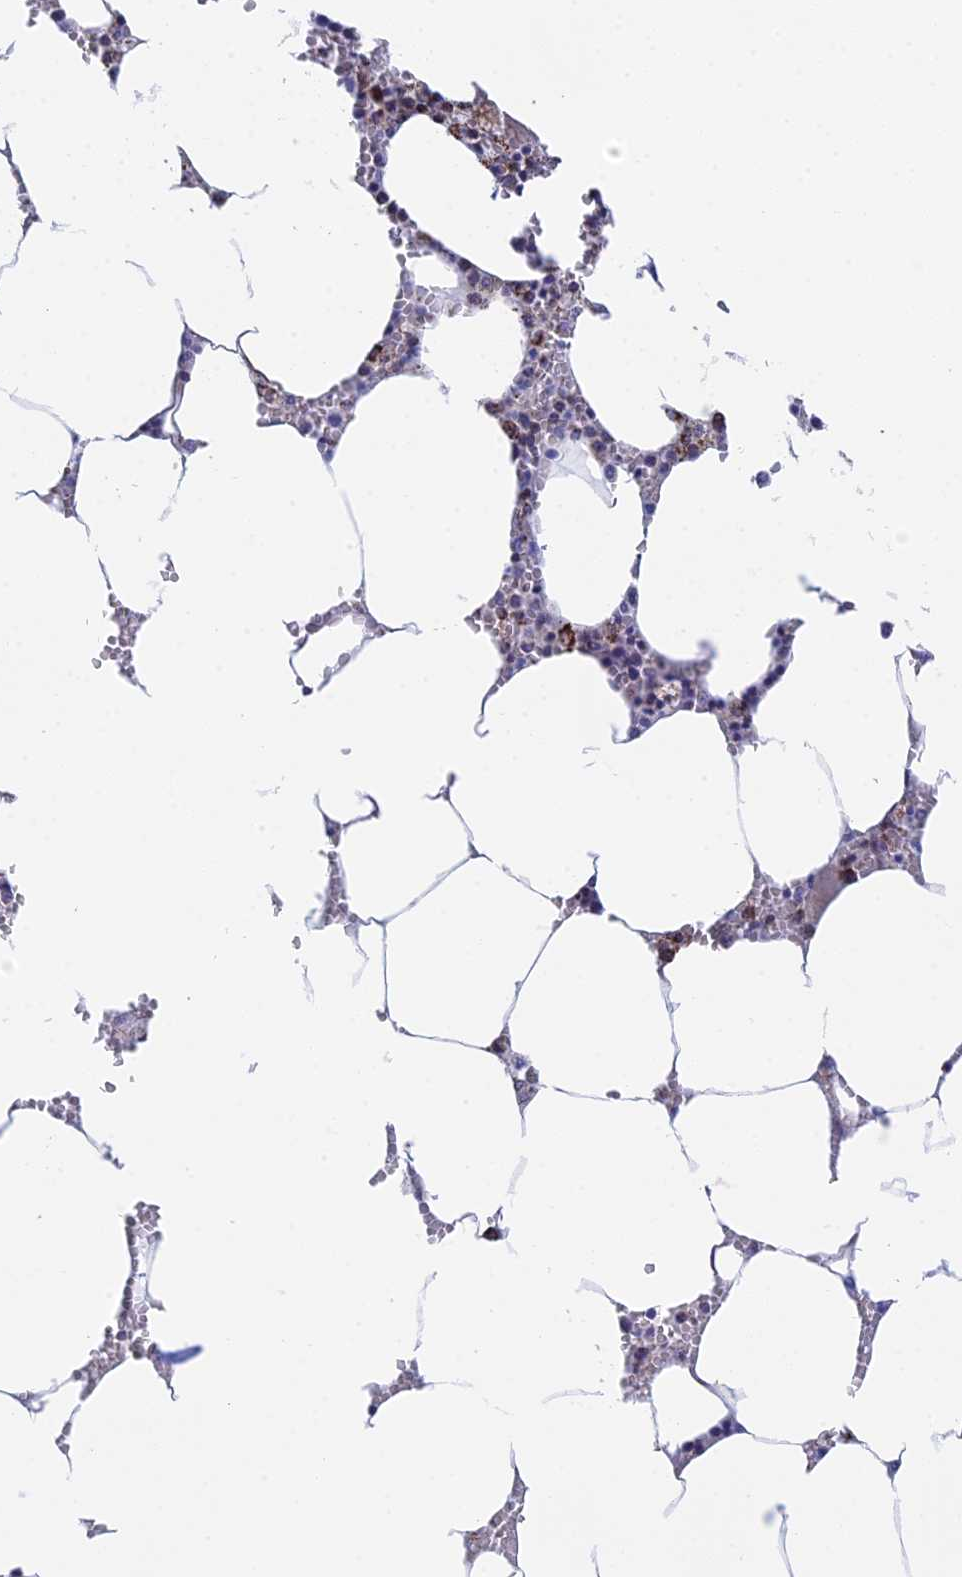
{"staining": {"intensity": "moderate", "quantity": "<25%", "location": "cytoplasmic/membranous"}, "tissue": "bone marrow", "cell_type": "Hematopoietic cells", "image_type": "normal", "snomed": [{"axis": "morphology", "description": "Normal tissue, NOS"}, {"axis": "topography", "description": "Bone marrow"}], "caption": "Hematopoietic cells demonstrate low levels of moderate cytoplasmic/membranous staining in approximately <25% of cells in unremarkable human bone marrow. (brown staining indicates protein expression, while blue staining denotes nuclei).", "gene": "CDC16", "patient": {"sex": "male", "age": 70}}